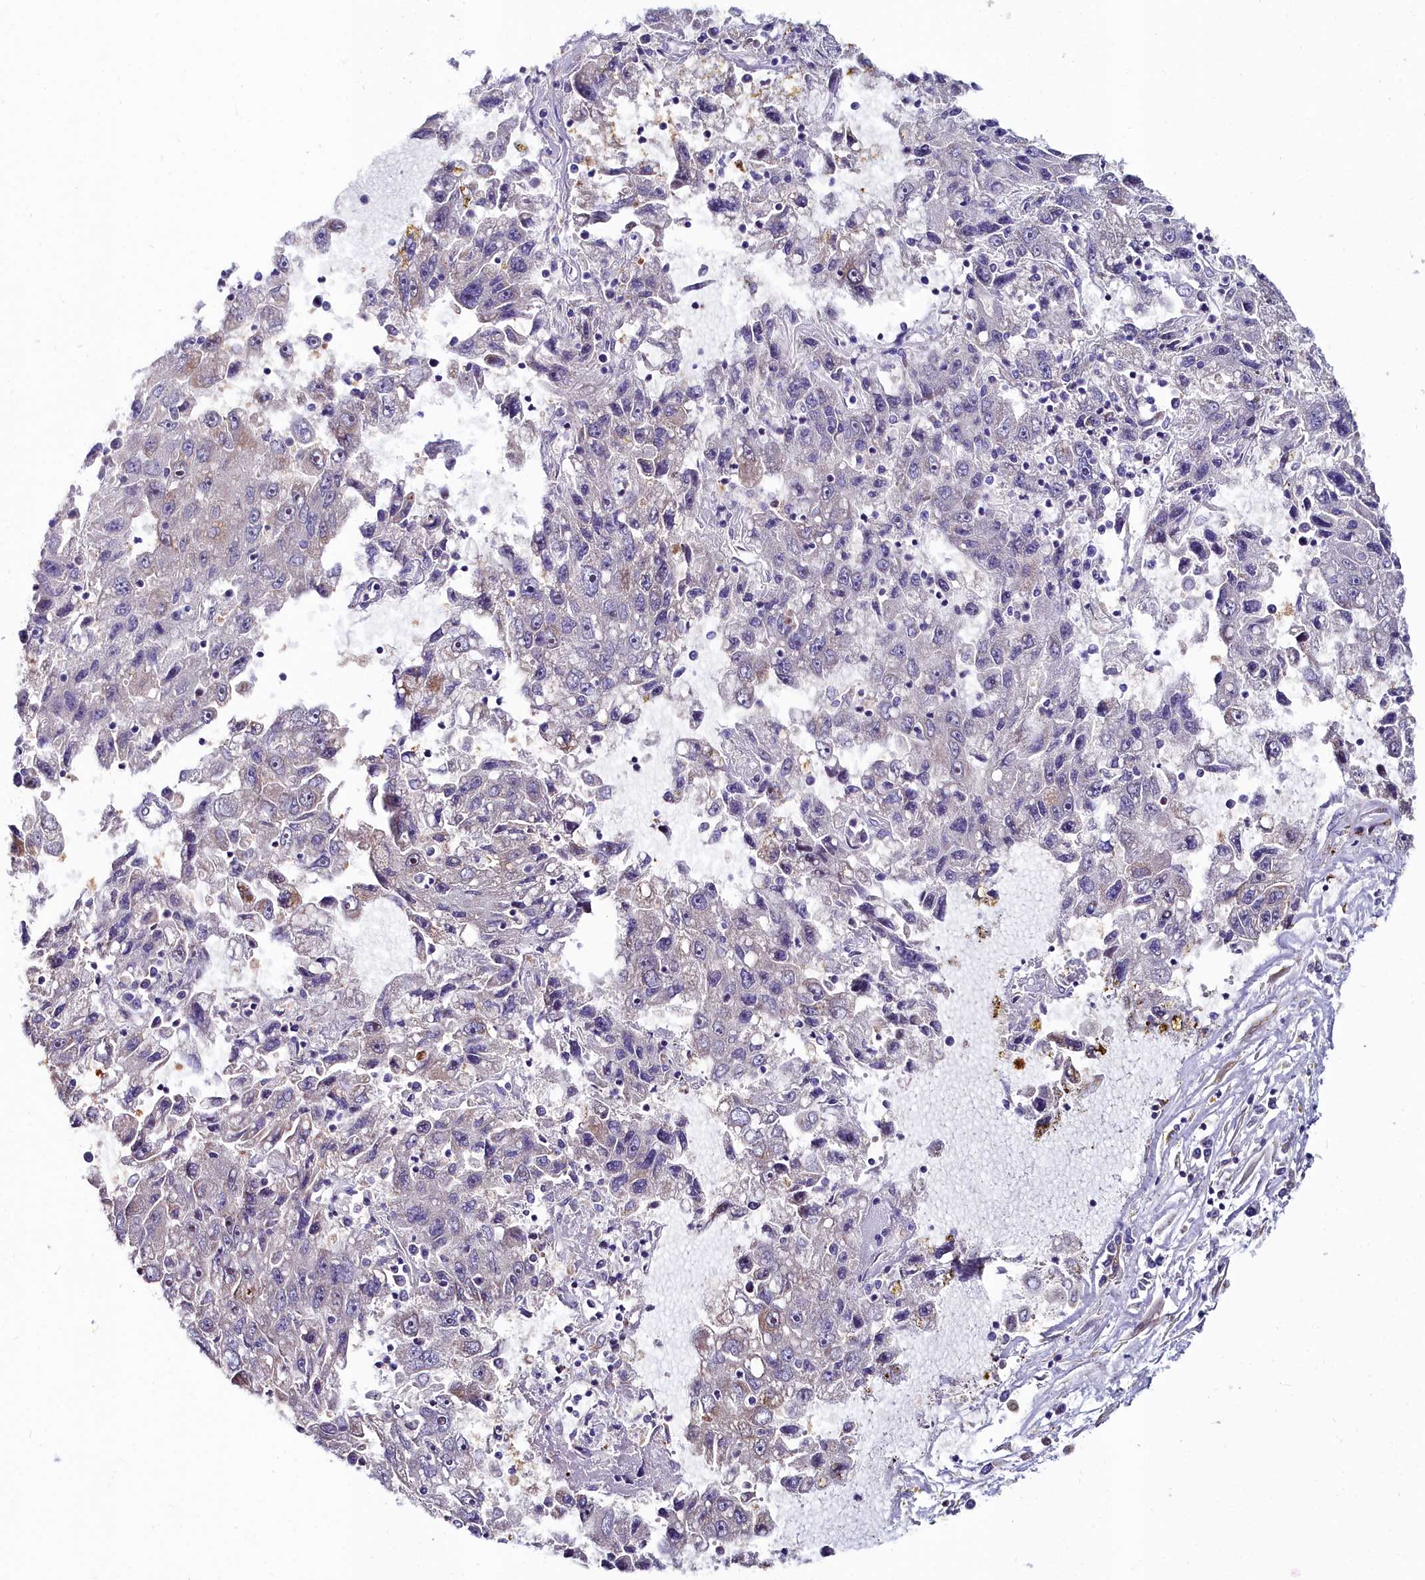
{"staining": {"intensity": "moderate", "quantity": "<25%", "location": "cytoplasmic/membranous"}, "tissue": "liver cancer", "cell_type": "Tumor cells", "image_type": "cancer", "snomed": [{"axis": "morphology", "description": "Carcinoma, Hepatocellular, NOS"}, {"axis": "topography", "description": "Liver"}], "caption": "Liver cancer (hepatocellular carcinoma) stained for a protein (brown) exhibits moderate cytoplasmic/membranous positive staining in about <25% of tumor cells.", "gene": "C4orf19", "patient": {"sex": "male", "age": 49}}